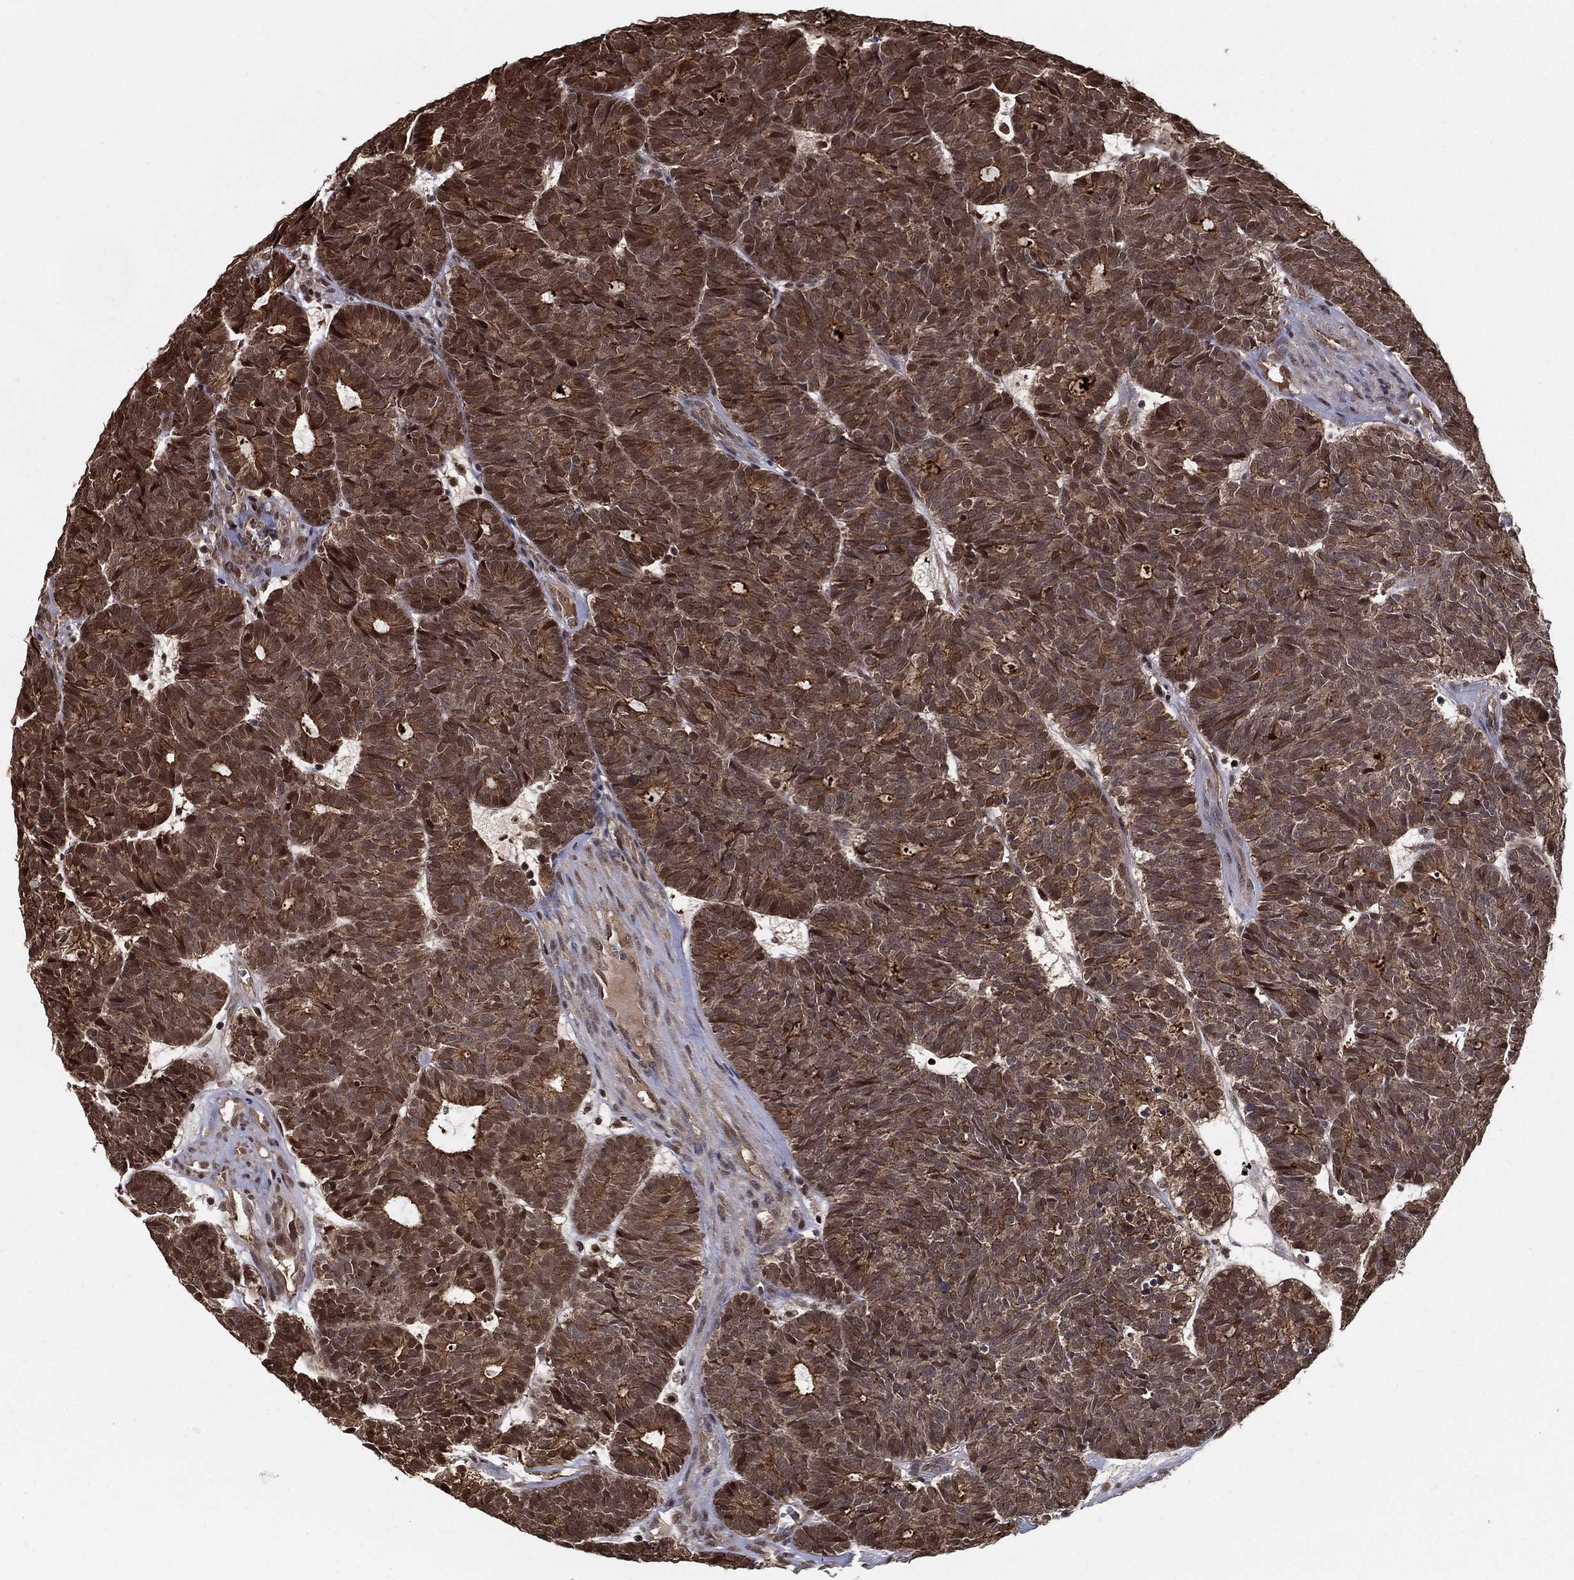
{"staining": {"intensity": "moderate", "quantity": ">75%", "location": "cytoplasmic/membranous"}, "tissue": "head and neck cancer", "cell_type": "Tumor cells", "image_type": "cancer", "snomed": [{"axis": "morphology", "description": "Adenocarcinoma, NOS"}, {"axis": "topography", "description": "Head-Neck"}], "caption": "A micrograph of human head and neck adenocarcinoma stained for a protein displays moderate cytoplasmic/membranous brown staining in tumor cells.", "gene": "SLC6A6", "patient": {"sex": "female", "age": 81}}